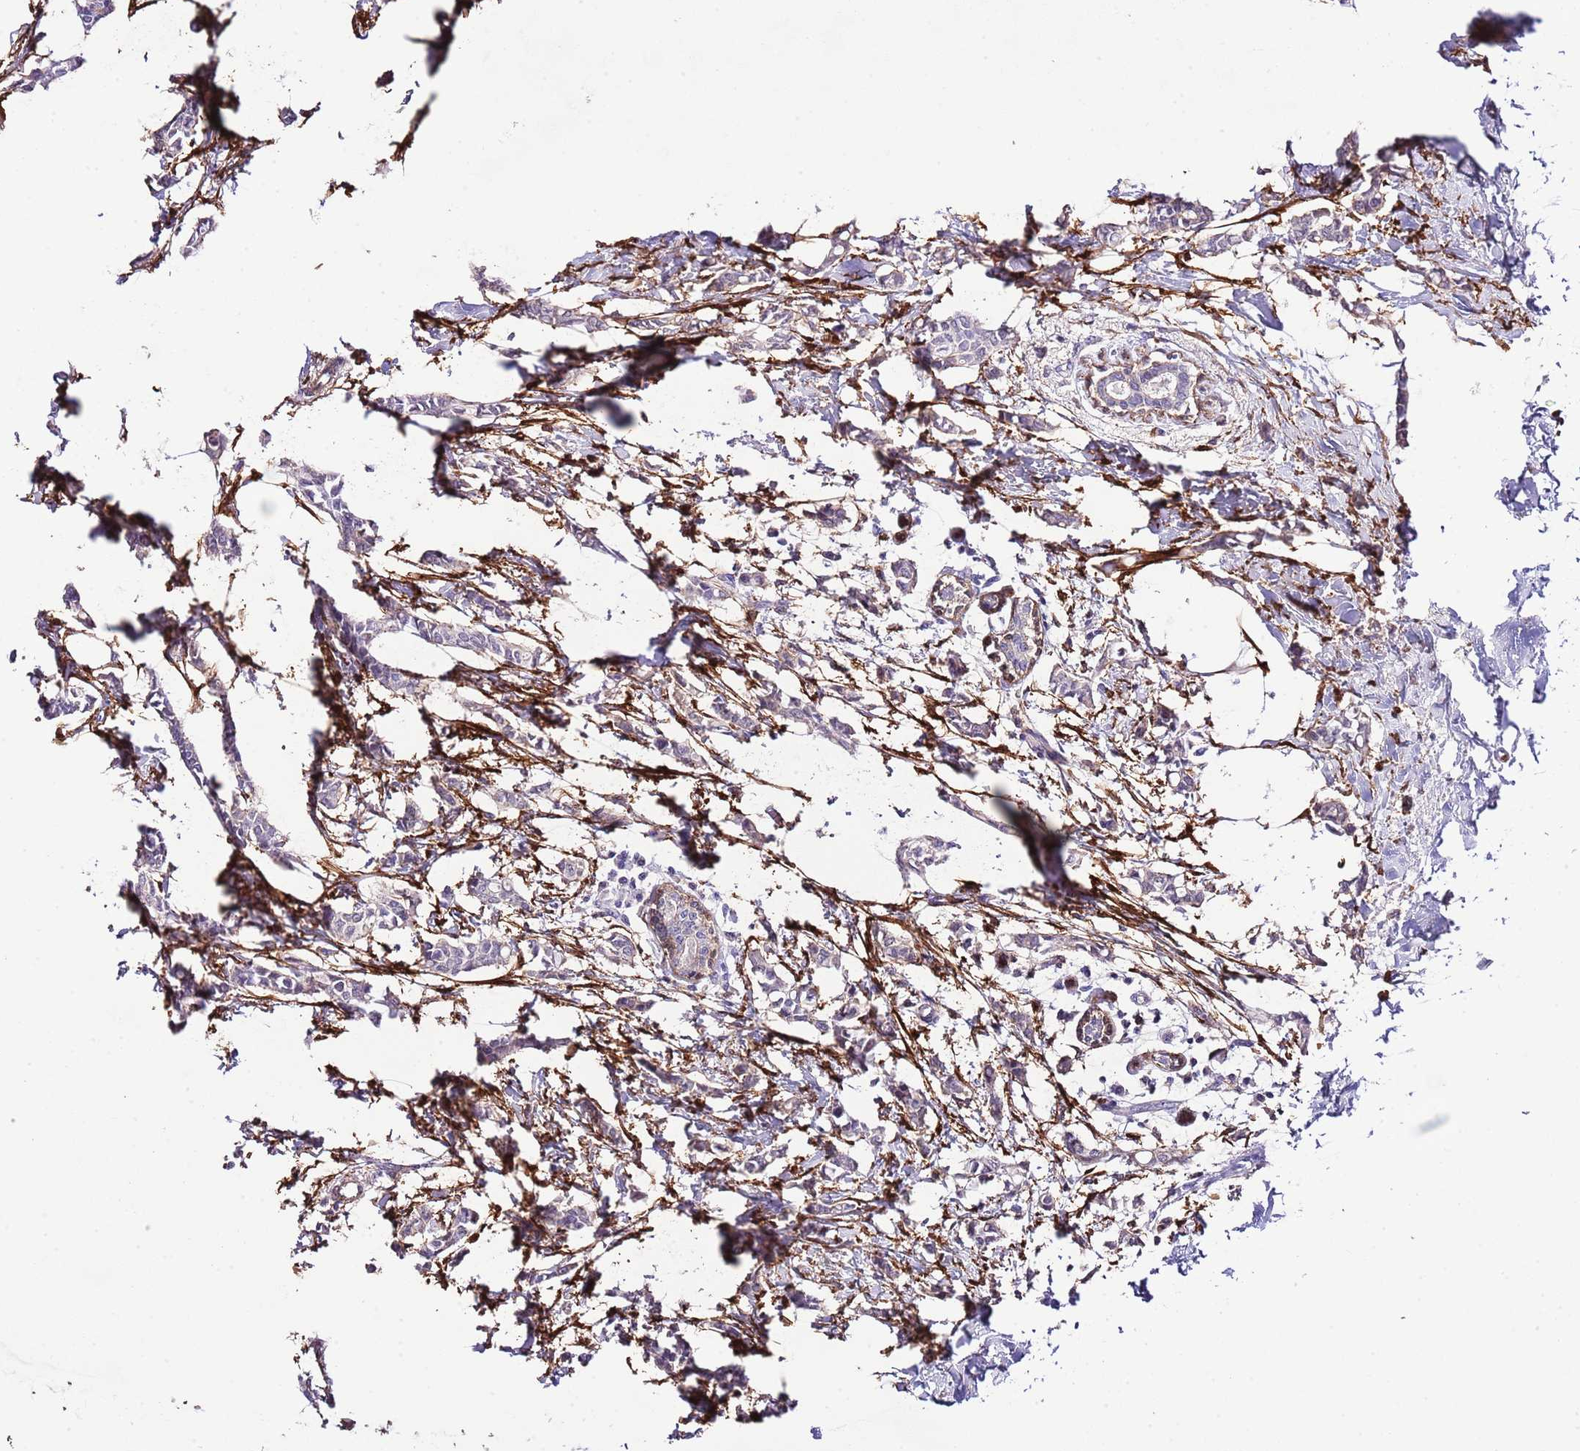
{"staining": {"intensity": "negative", "quantity": "none", "location": "none"}, "tissue": "breast cancer", "cell_type": "Tumor cells", "image_type": "cancer", "snomed": [{"axis": "morphology", "description": "Duct carcinoma"}, {"axis": "topography", "description": "Breast"}], "caption": "High power microscopy photomicrograph of an immunohistochemistry (IHC) histopathology image of infiltrating ductal carcinoma (breast), revealing no significant positivity in tumor cells.", "gene": "CNN2", "patient": {"sex": "female", "age": 41}}